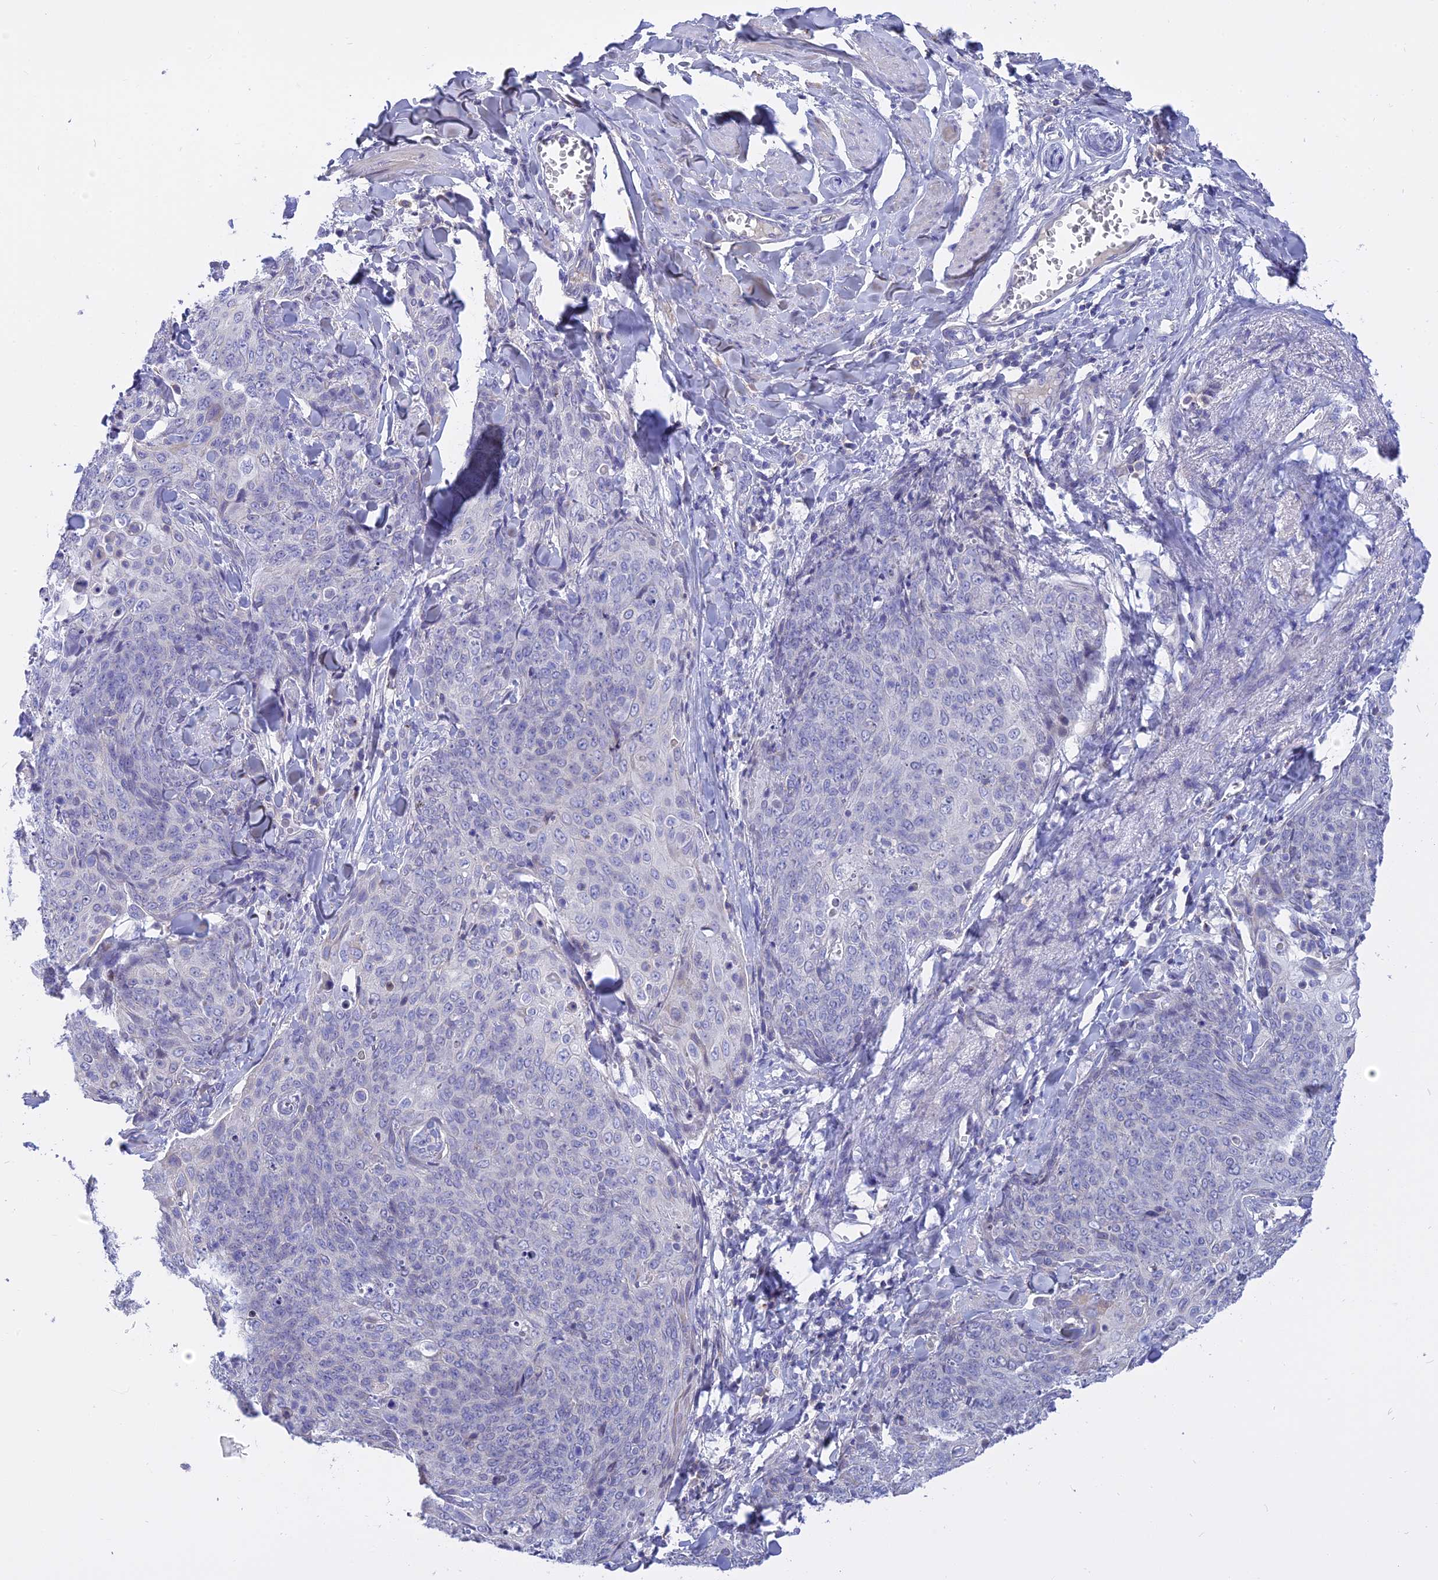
{"staining": {"intensity": "negative", "quantity": "none", "location": "none"}, "tissue": "skin cancer", "cell_type": "Tumor cells", "image_type": "cancer", "snomed": [{"axis": "morphology", "description": "Squamous cell carcinoma, NOS"}, {"axis": "topography", "description": "Skin"}, {"axis": "topography", "description": "Vulva"}], "caption": "This is a image of IHC staining of skin cancer (squamous cell carcinoma), which shows no staining in tumor cells.", "gene": "MBD3L1", "patient": {"sex": "female", "age": 85}}